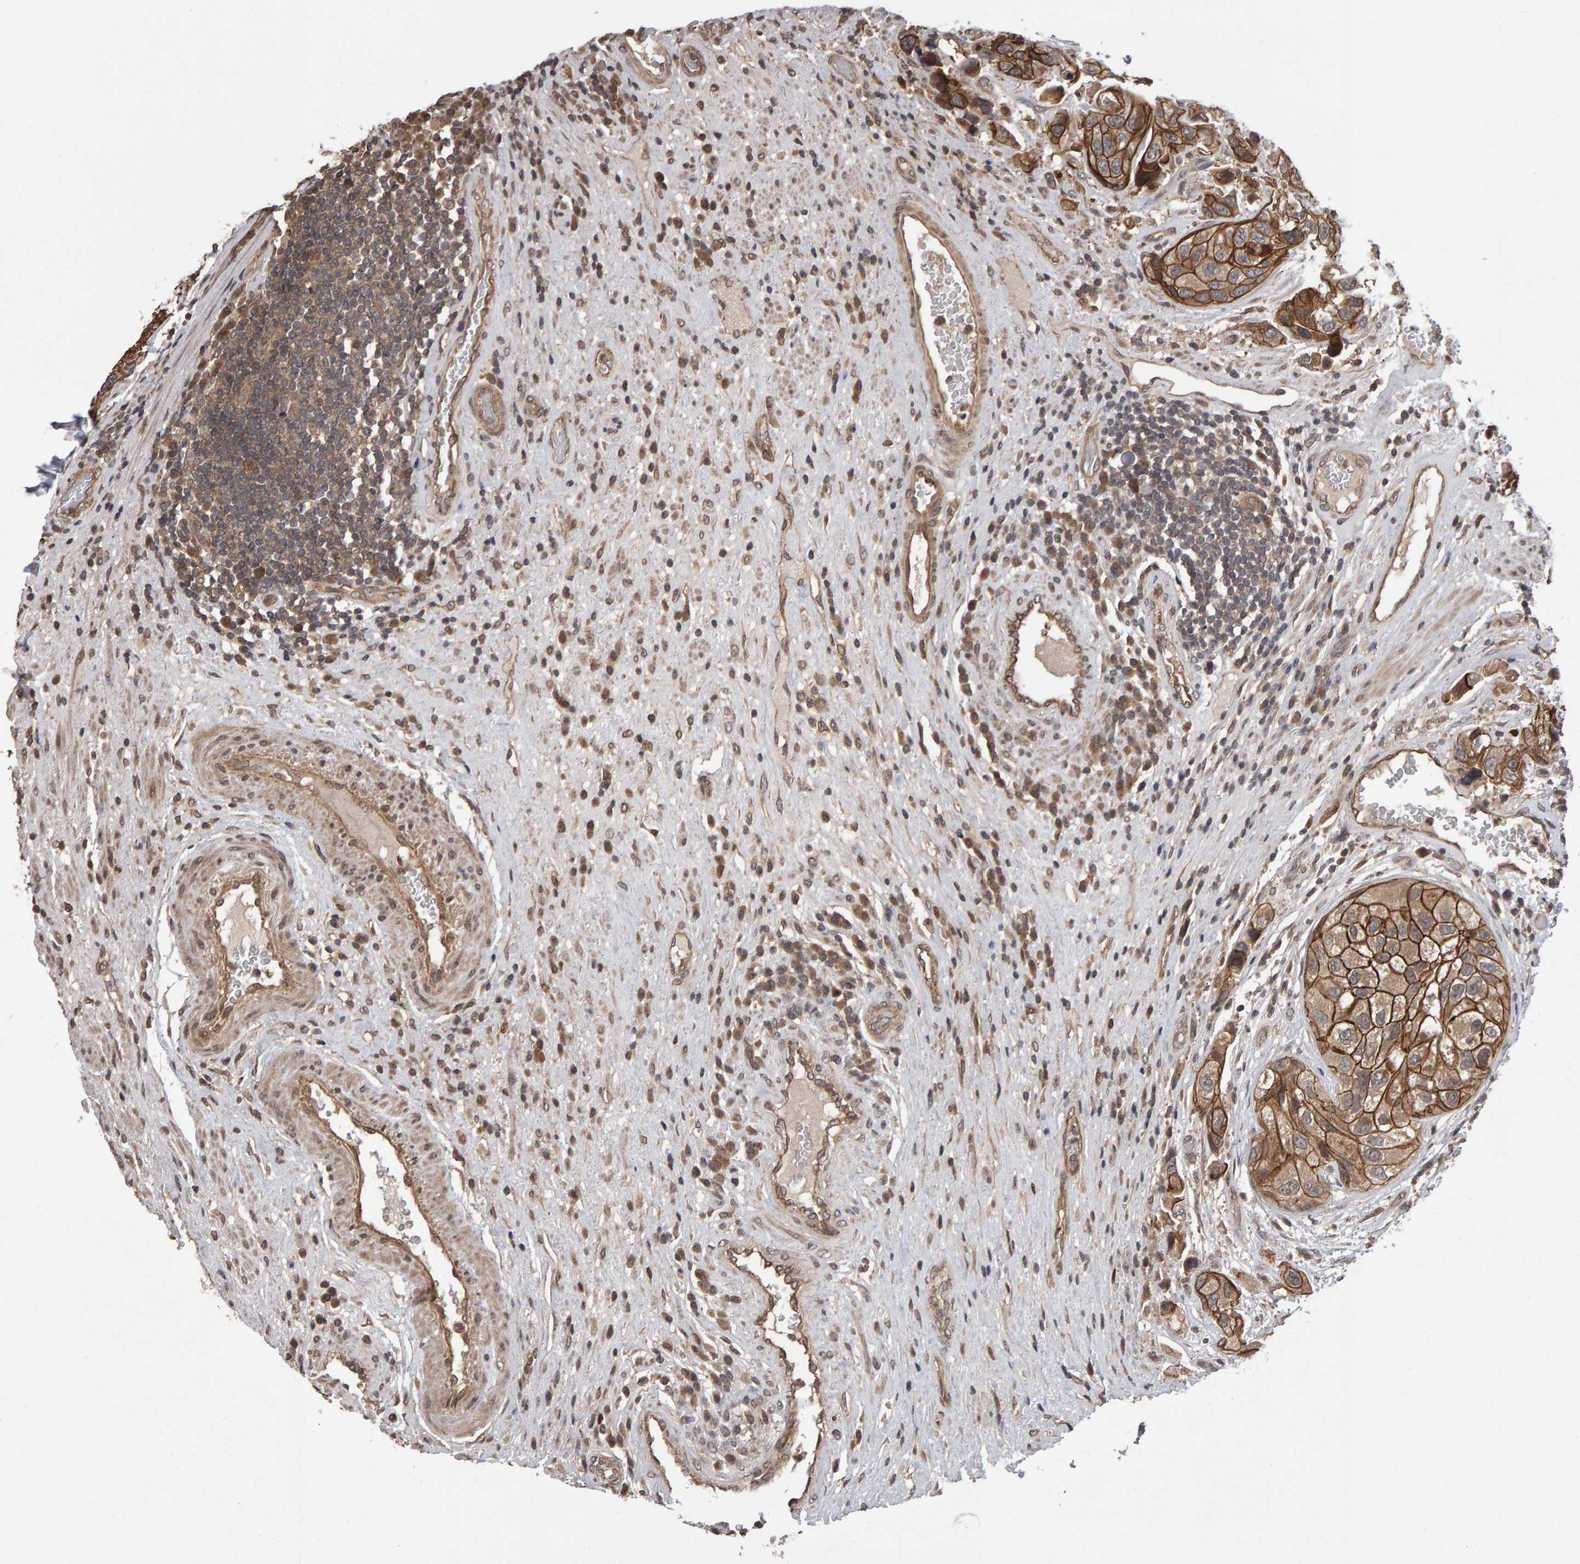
{"staining": {"intensity": "moderate", "quantity": ">75%", "location": "cytoplasmic/membranous"}, "tissue": "urothelial cancer", "cell_type": "Tumor cells", "image_type": "cancer", "snomed": [{"axis": "morphology", "description": "Urothelial carcinoma, High grade"}, {"axis": "topography", "description": "Urinary bladder"}], "caption": "High-power microscopy captured an IHC micrograph of urothelial carcinoma (high-grade), revealing moderate cytoplasmic/membranous expression in about >75% of tumor cells.", "gene": "SCRIB", "patient": {"sex": "female", "age": 64}}